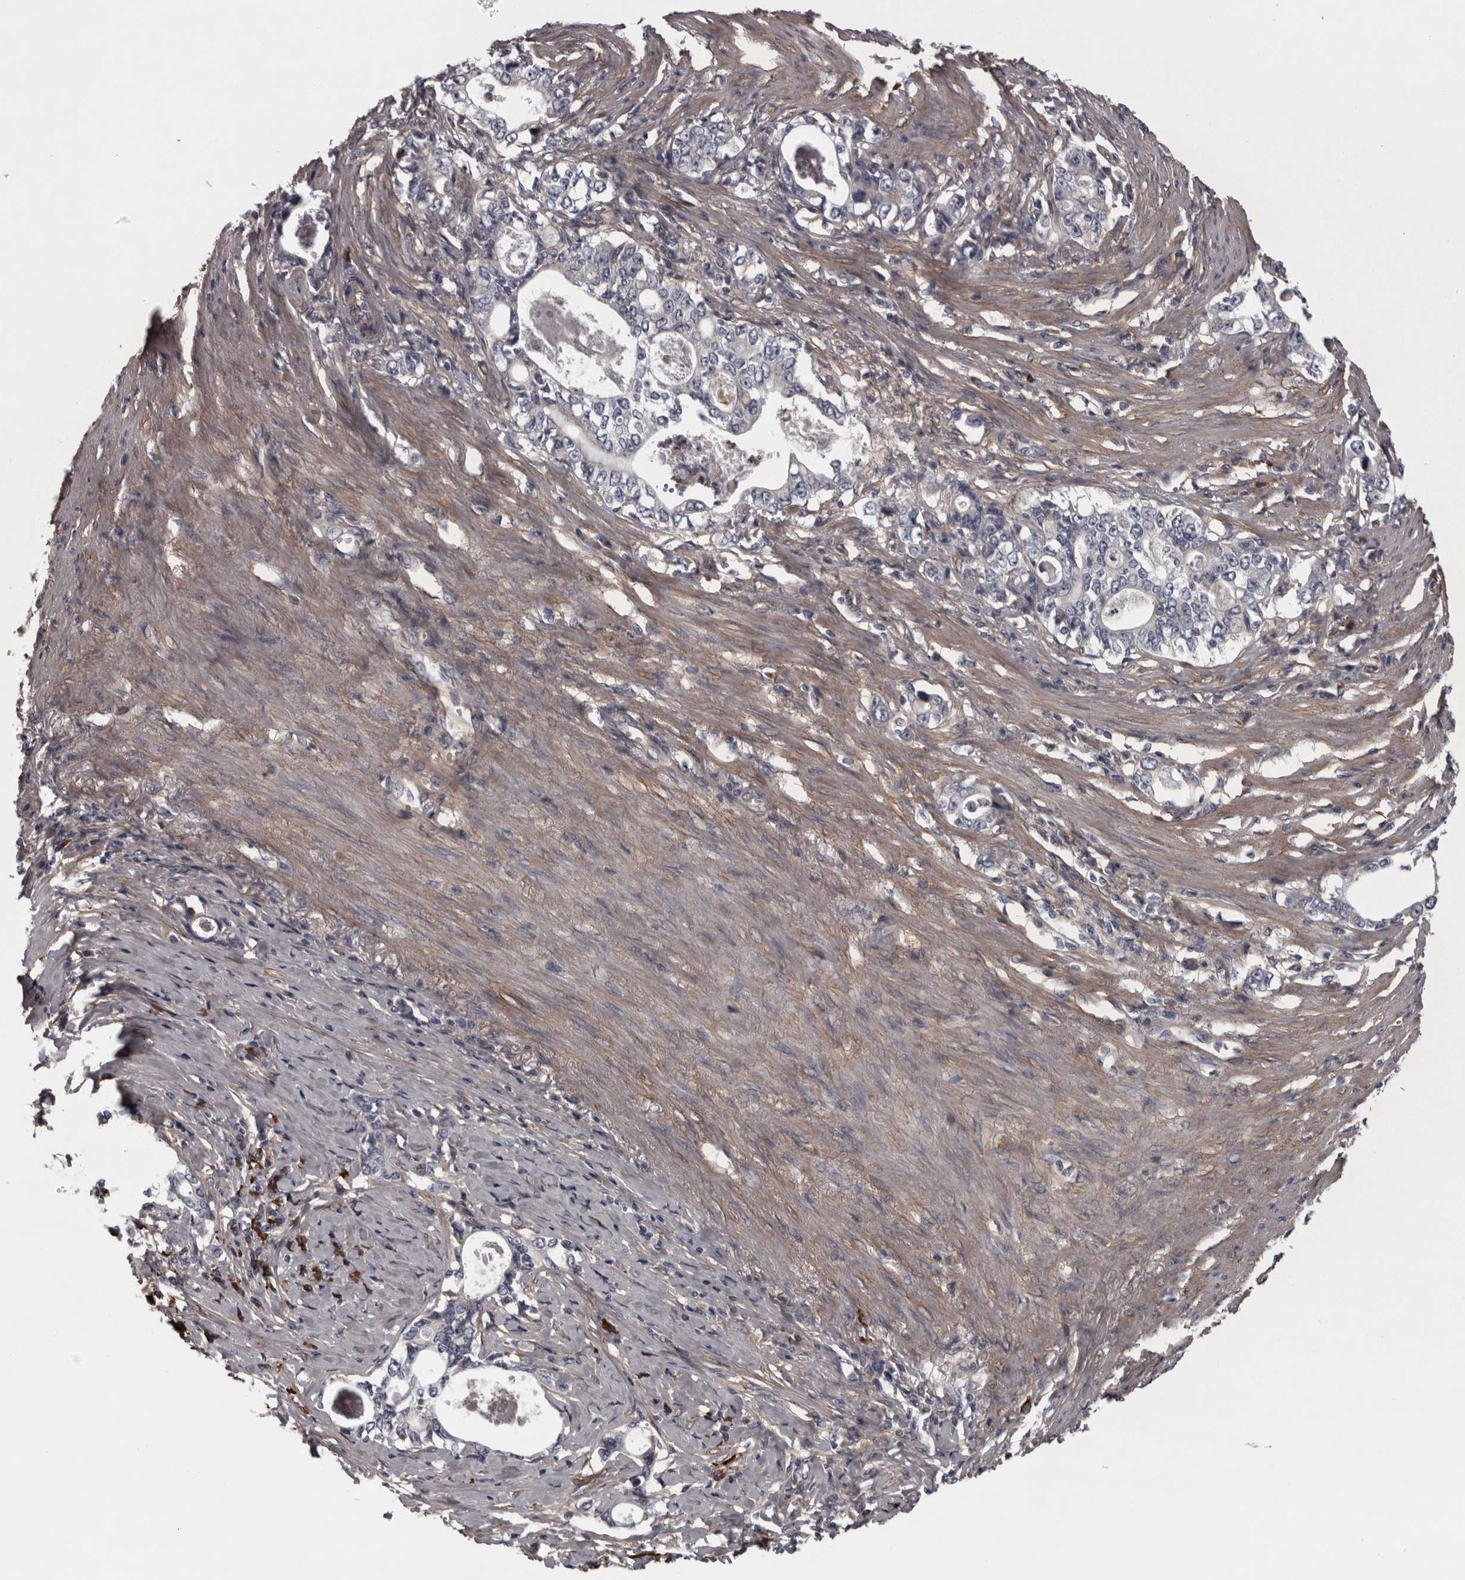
{"staining": {"intensity": "negative", "quantity": "none", "location": "none"}, "tissue": "stomach cancer", "cell_type": "Tumor cells", "image_type": "cancer", "snomed": [{"axis": "morphology", "description": "Adenocarcinoma, NOS"}, {"axis": "topography", "description": "Stomach, lower"}], "caption": "Immunohistochemical staining of stomach cancer displays no significant positivity in tumor cells.", "gene": "RSU1", "patient": {"sex": "female", "age": 72}}